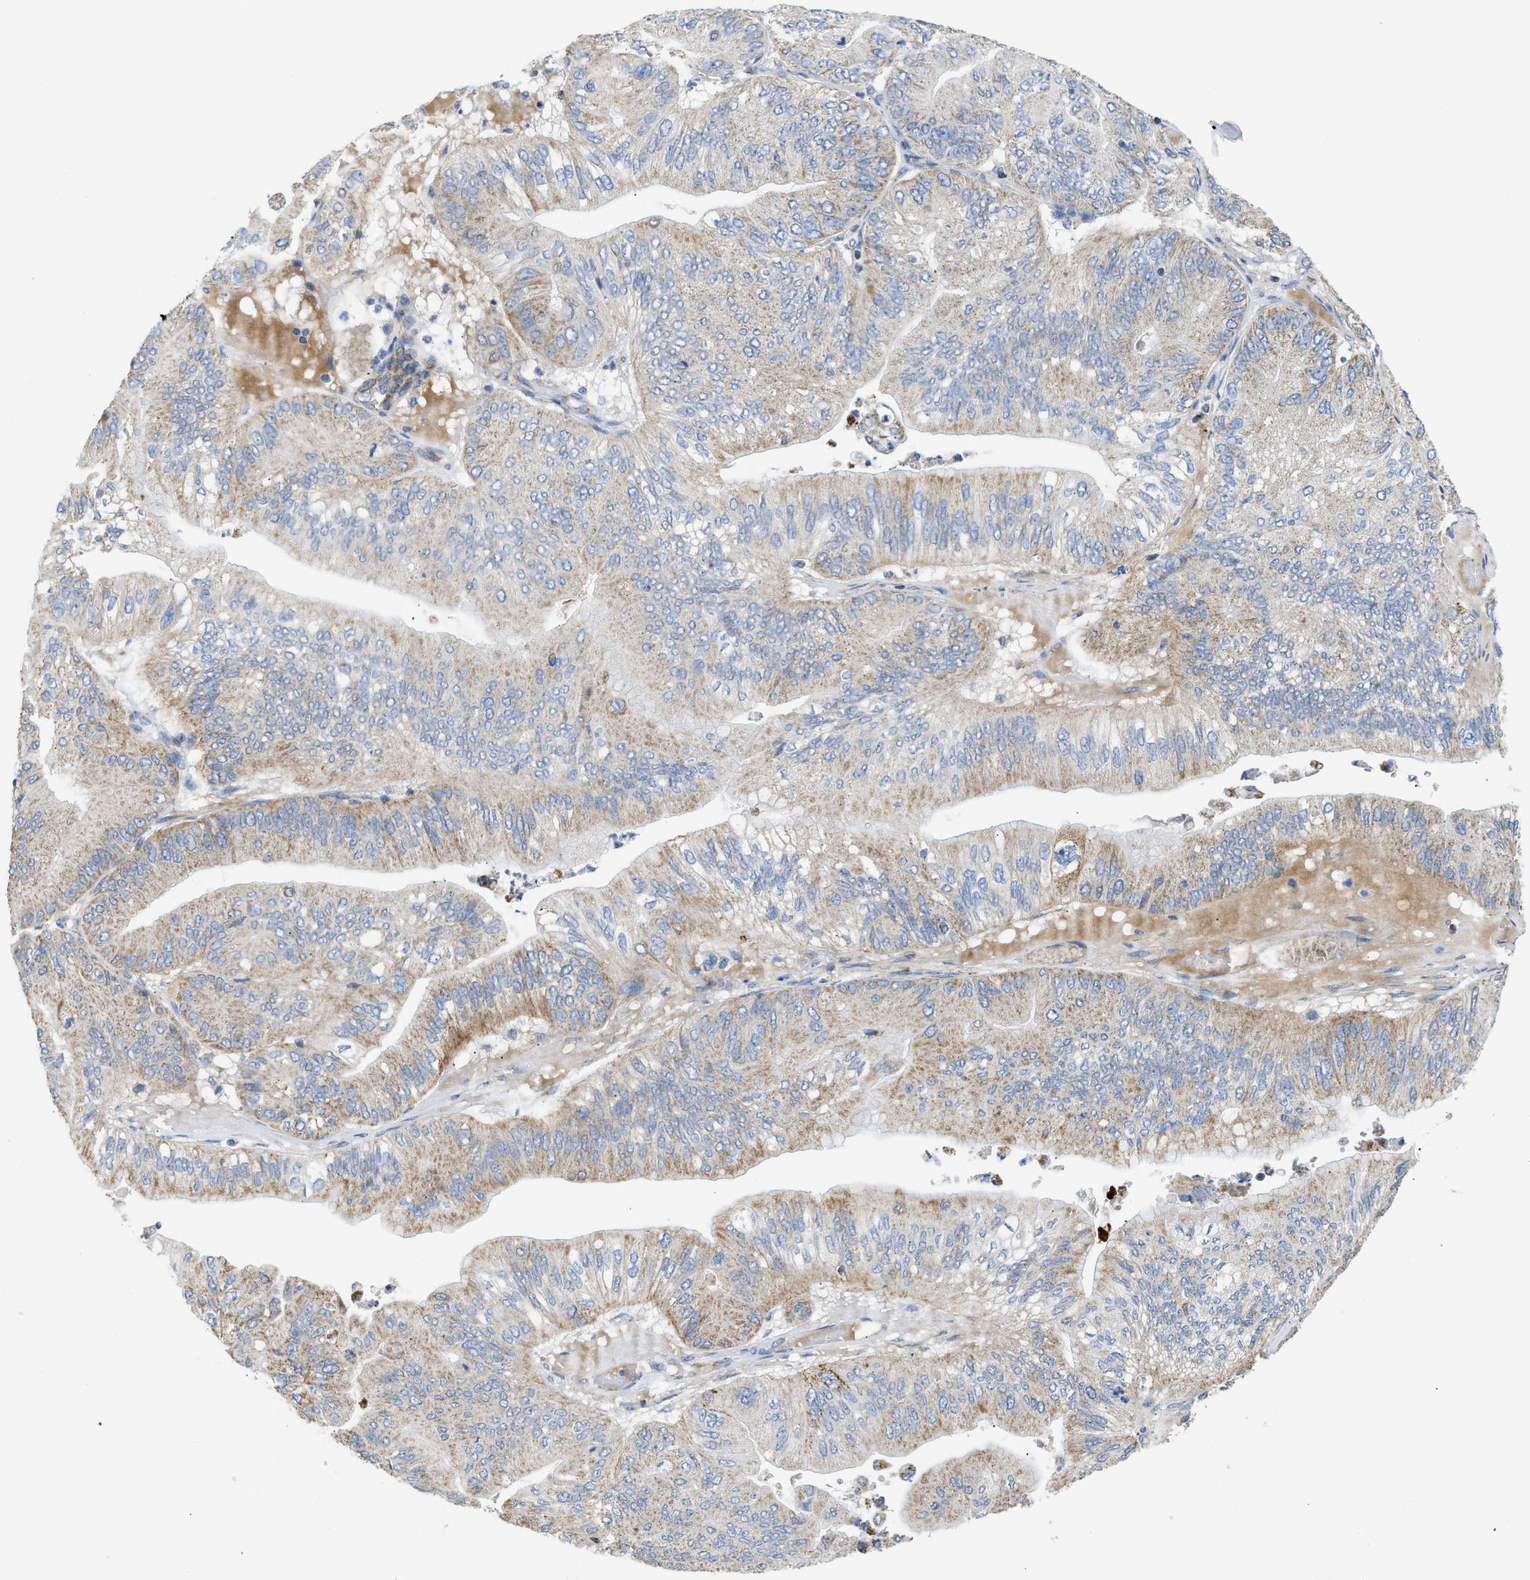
{"staining": {"intensity": "weak", "quantity": ">75%", "location": "cytoplasmic/membranous"}, "tissue": "ovarian cancer", "cell_type": "Tumor cells", "image_type": "cancer", "snomed": [{"axis": "morphology", "description": "Cystadenocarcinoma, mucinous, NOS"}, {"axis": "topography", "description": "Ovary"}], "caption": "A brown stain highlights weak cytoplasmic/membranous positivity of a protein in ovarian cancer tumor cells.", "gene": "GOT2", "patient": {"sex": "female", "age": 61}}